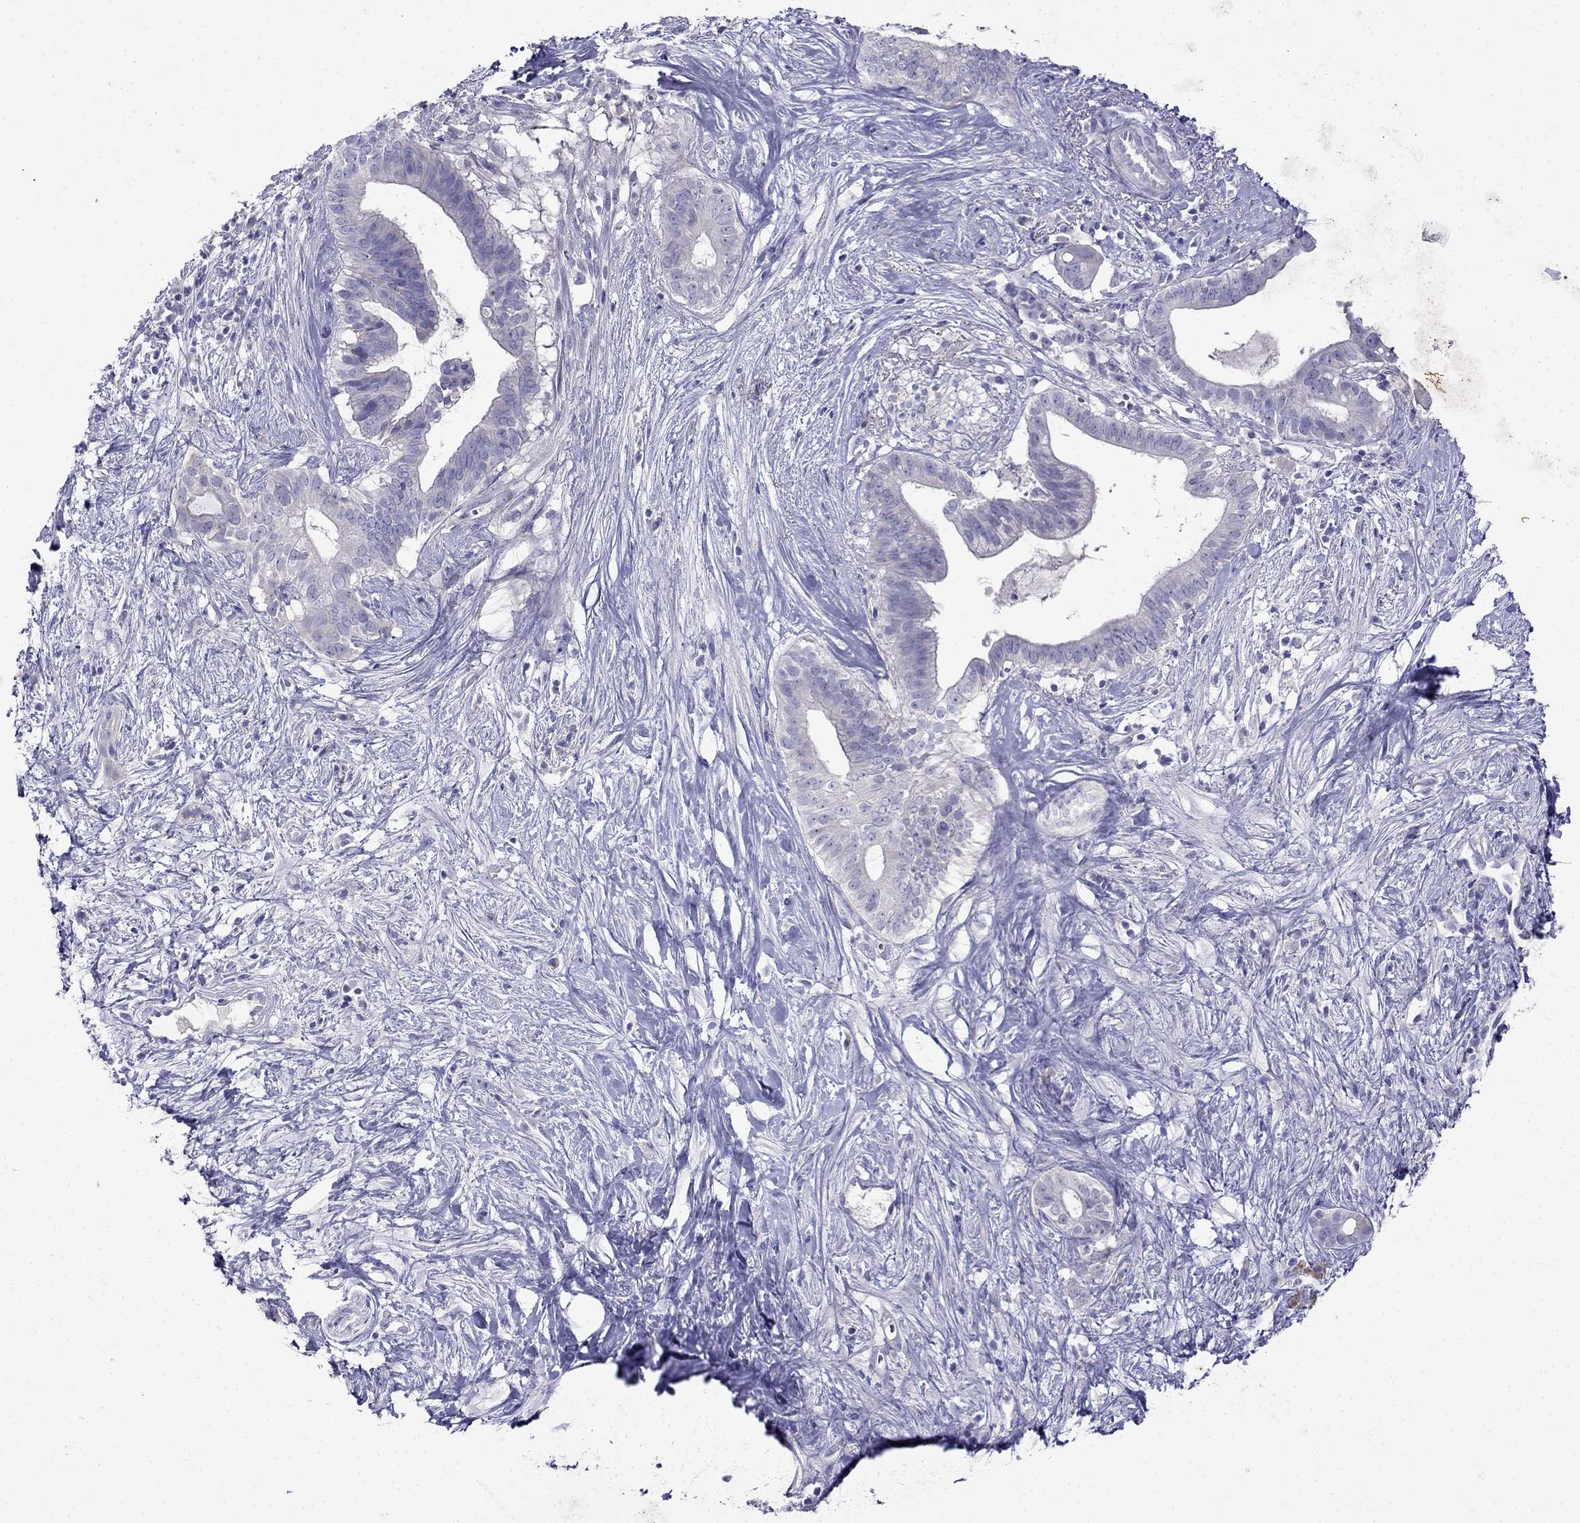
{"staining": {"intensity": "negative", "quantity": "none", "location": "none"}, "tissue": "pancreatic cancer", "cell_type": "Tumor cells", "image_type": "cancer", "snomed": [{"axis": "morphology", "description": "Adenocarcinoma, NOS"}, {"axis": "topography", "description": "Pancreas"}], "caption": "A micrograph of pancreatic cancer (adenocarcinoma) stained for a protein demonstrates no brown staining in tumor cells.", "gene": "PATE1", "patient": {"sex": "male", "age": 61}}